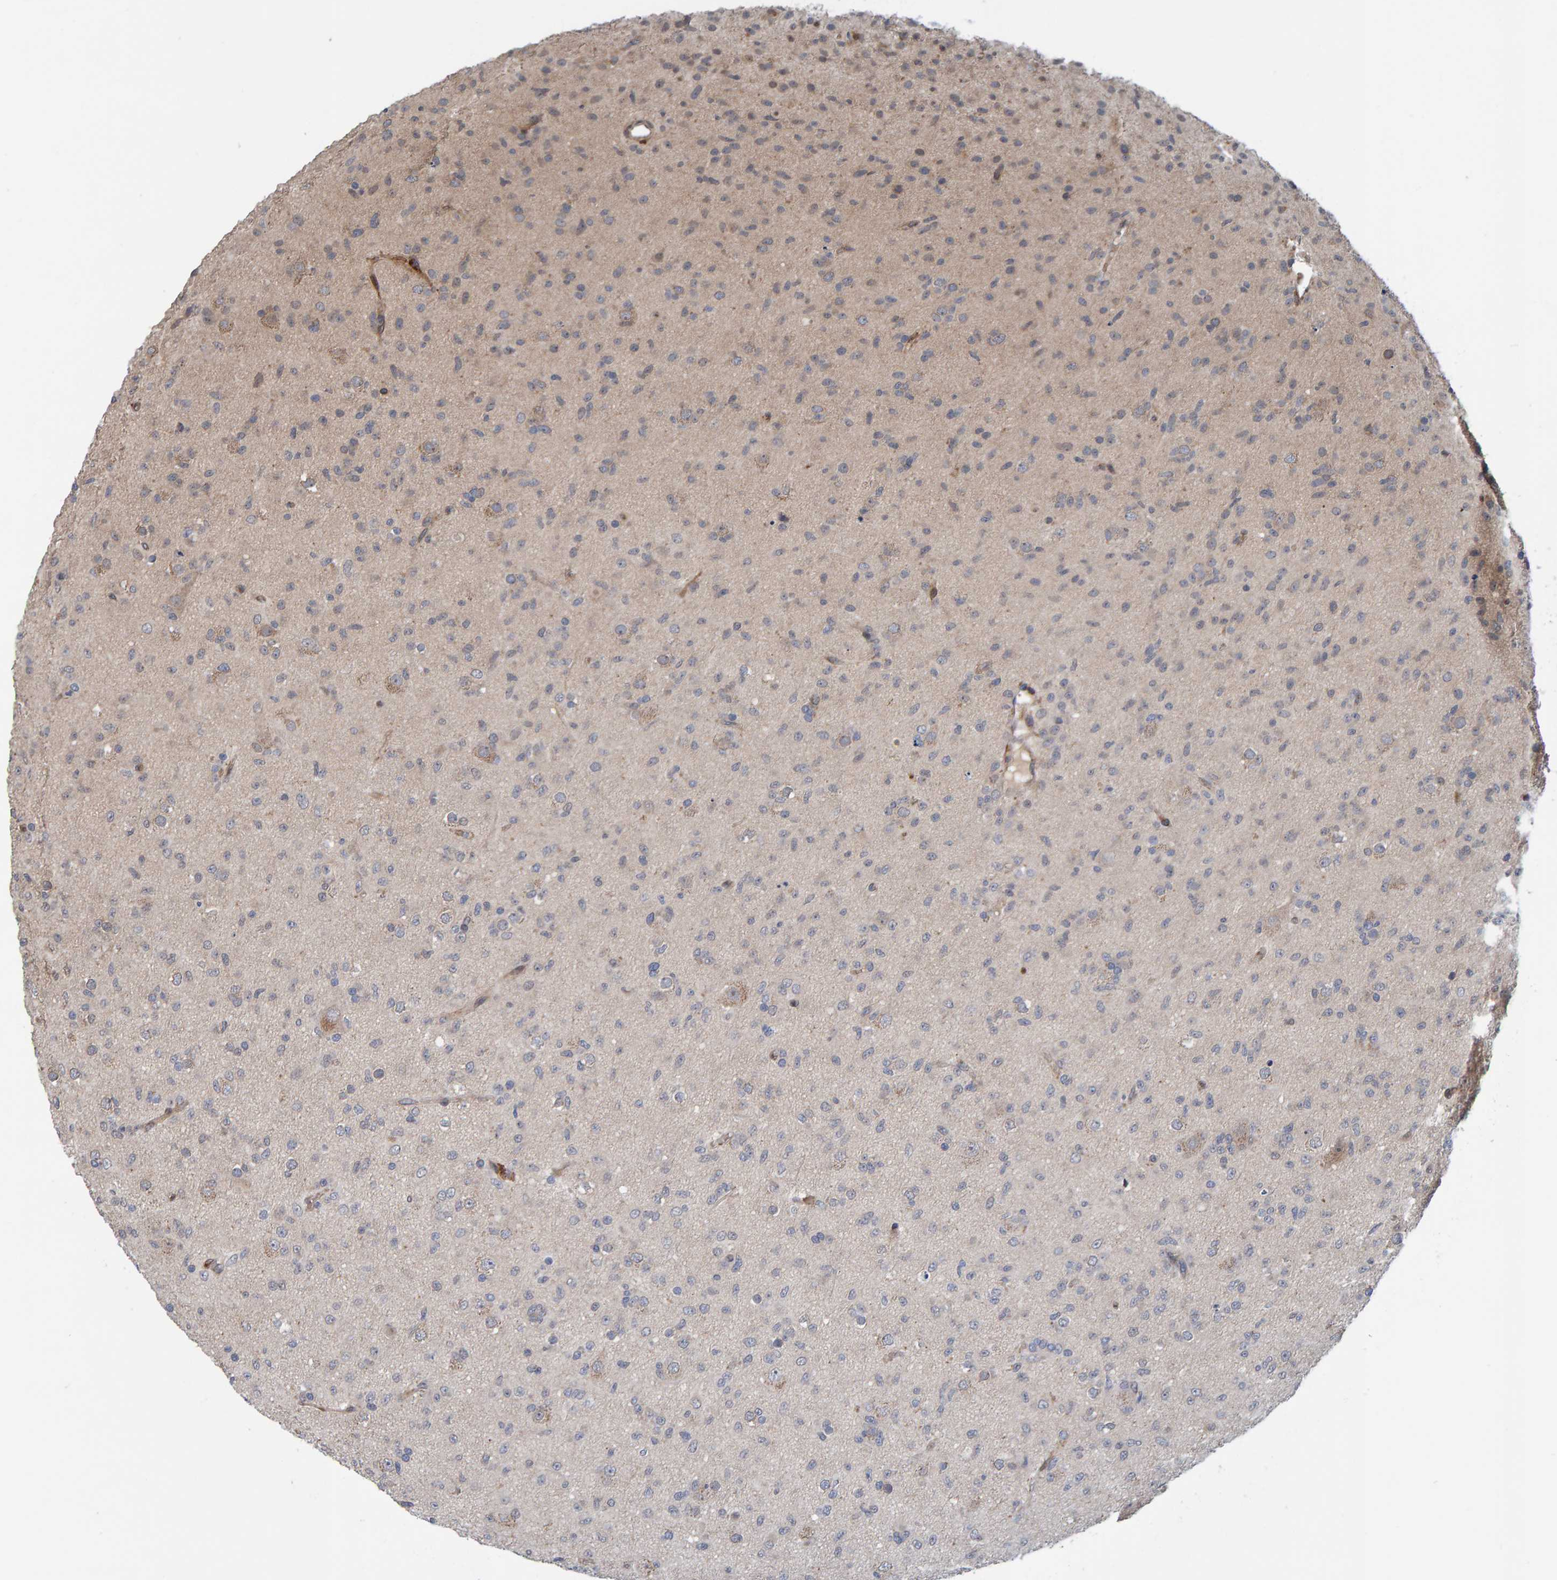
{"staining": {"intensity": "negative", "quantity": "none", "location": "none"}, "tissue": "glioma", "cell_type": "Tumor cells", "image_type": "cancer", "snomed": [{"axis": "morphology", "description": "Glioma, malignant, Low grade"}, {"axis": "topography", "description": "Brain"}], "caption": "Tumor cells show no significant staining in malignant glioma (low-grade).", "gene": "MFSD6L", "patient": {"sex": "male", "age": 65}}